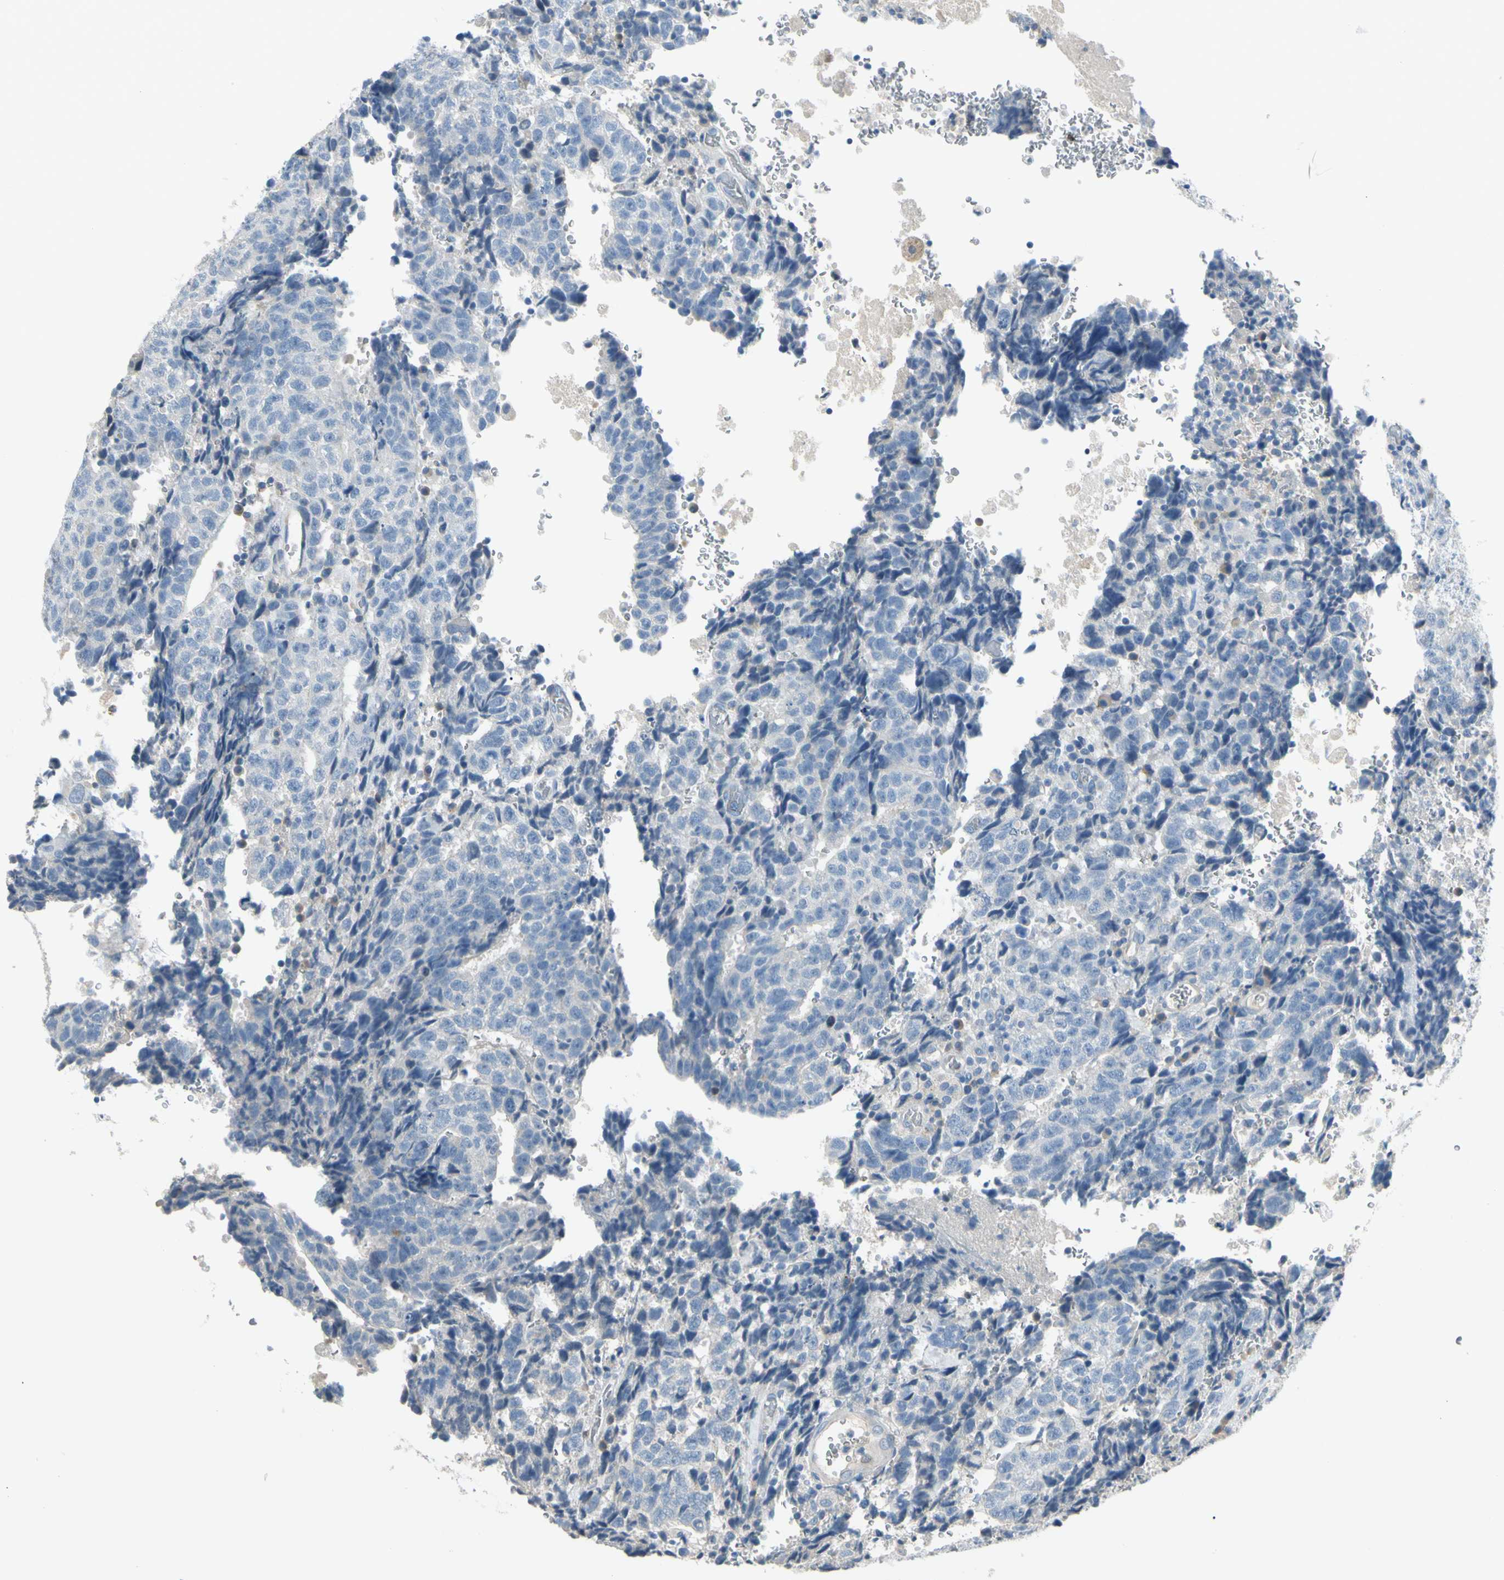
{"staining": {"intensity": "negative", "quantity": "none", "location": "none"}, "tissue": "testis cancer", "cell_type": "Tumor cells", "image_type": "cancer", "snomed": [{"axis": "morphology", "description": "Necrosis, NOS"}, {"axis": "morphology", "description": "Carcinoma, Embryonal, NOS"}, {"axis": "topography", "description": "Testis"}], "caption": "Embryonal carcinoma (testis) stained for a protein using IHC demonstrates no expression tumor cells.", "gene": "SLC6A15", "patient": {"sex": "male", "age": 19}}